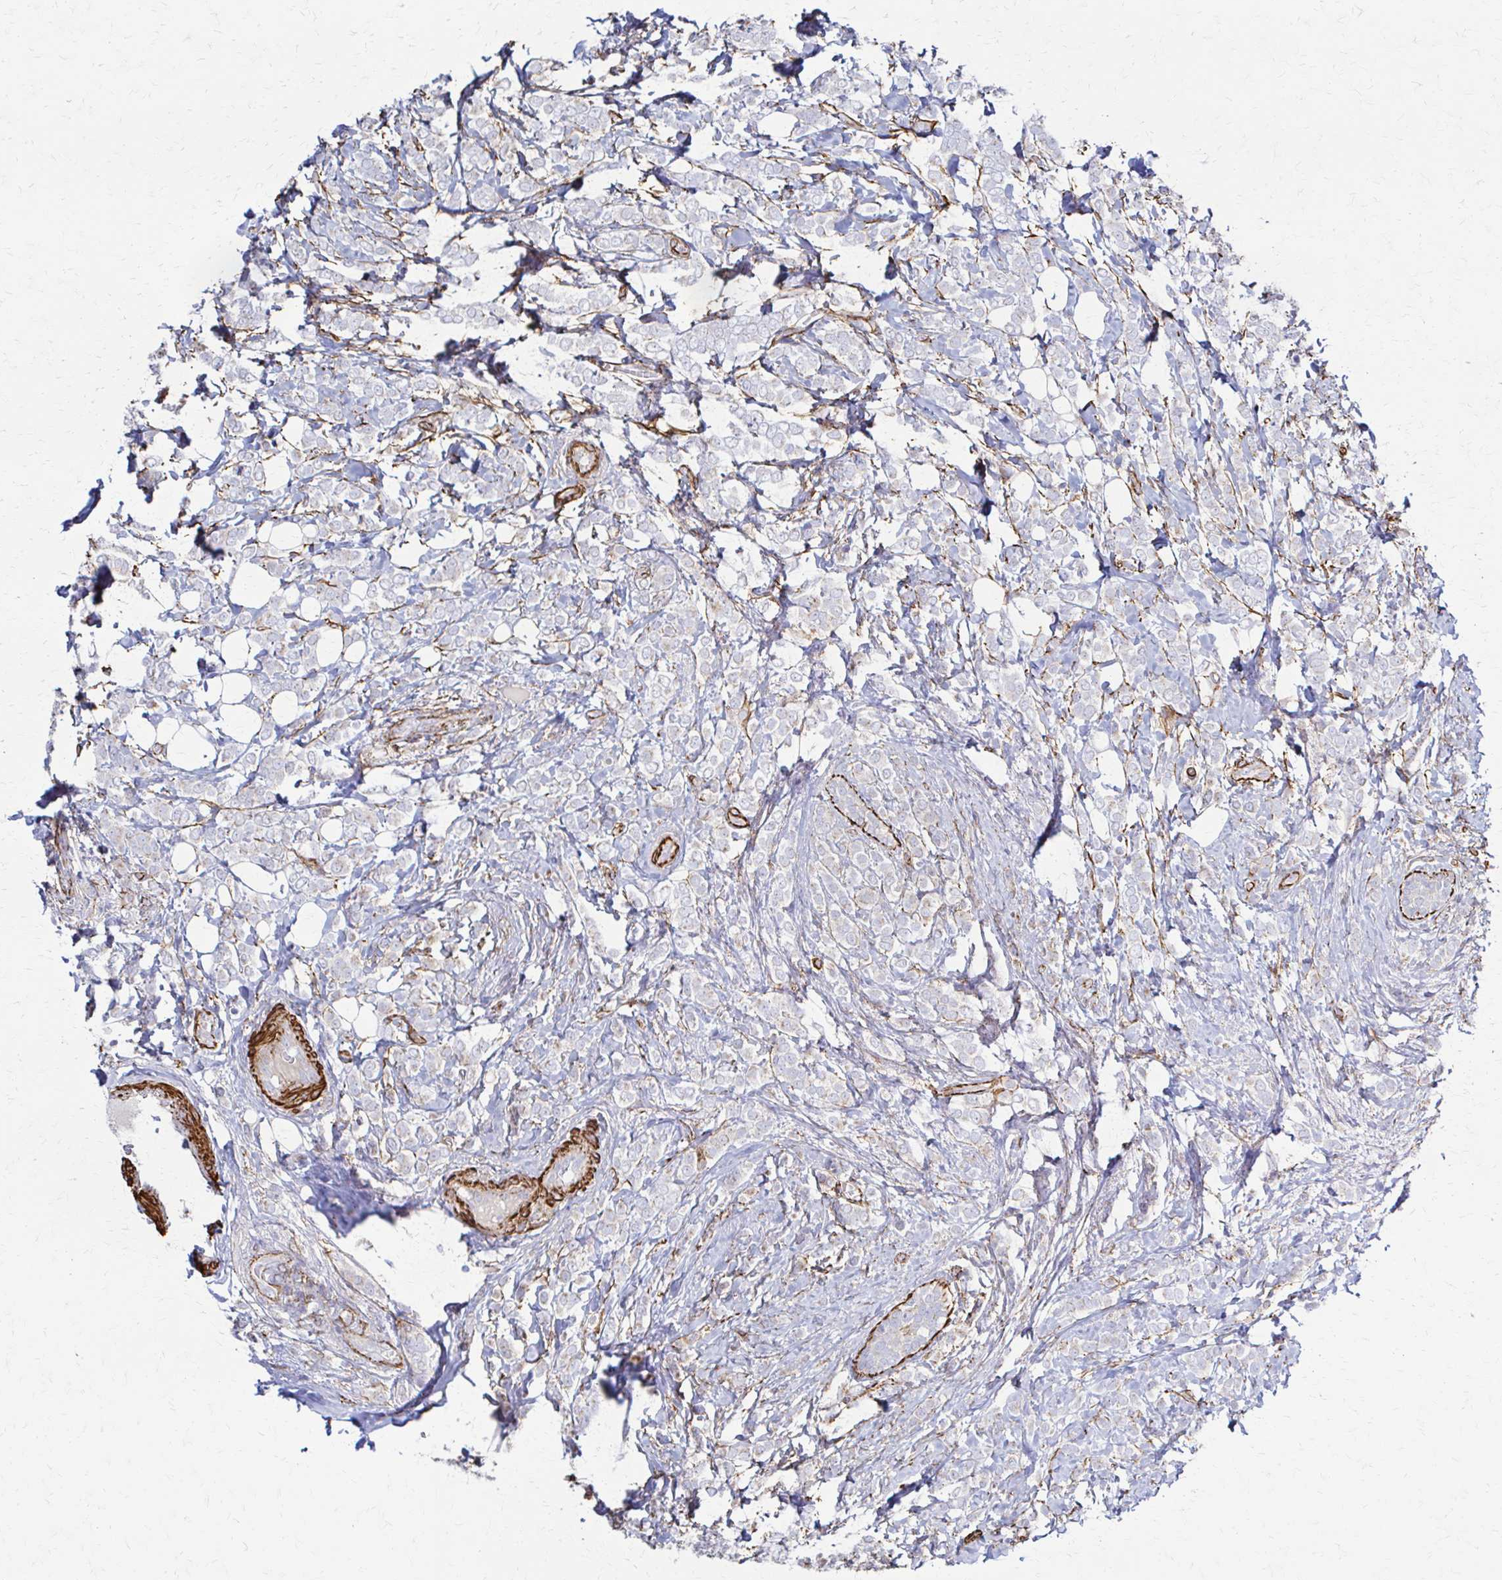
{"staining": {"intensity": "negative", "quantity": "none", "location": "none"}, "tissue": "breast cancer", "cell_type": "Tumor cells", "image_type": "cancer", "snomed": [{"axis": "morphology", "description": "Lobular carcinoma"}, {"axis": "topography", "description": "Breast"}], "caption": "IHC micrograph of neoplastic tissue: human breast cancer stained with DAB shows no significant protein expression in tumor cells.", "gene": "TIMMDC1", "patient": {"sex": "female", "age": 49}}